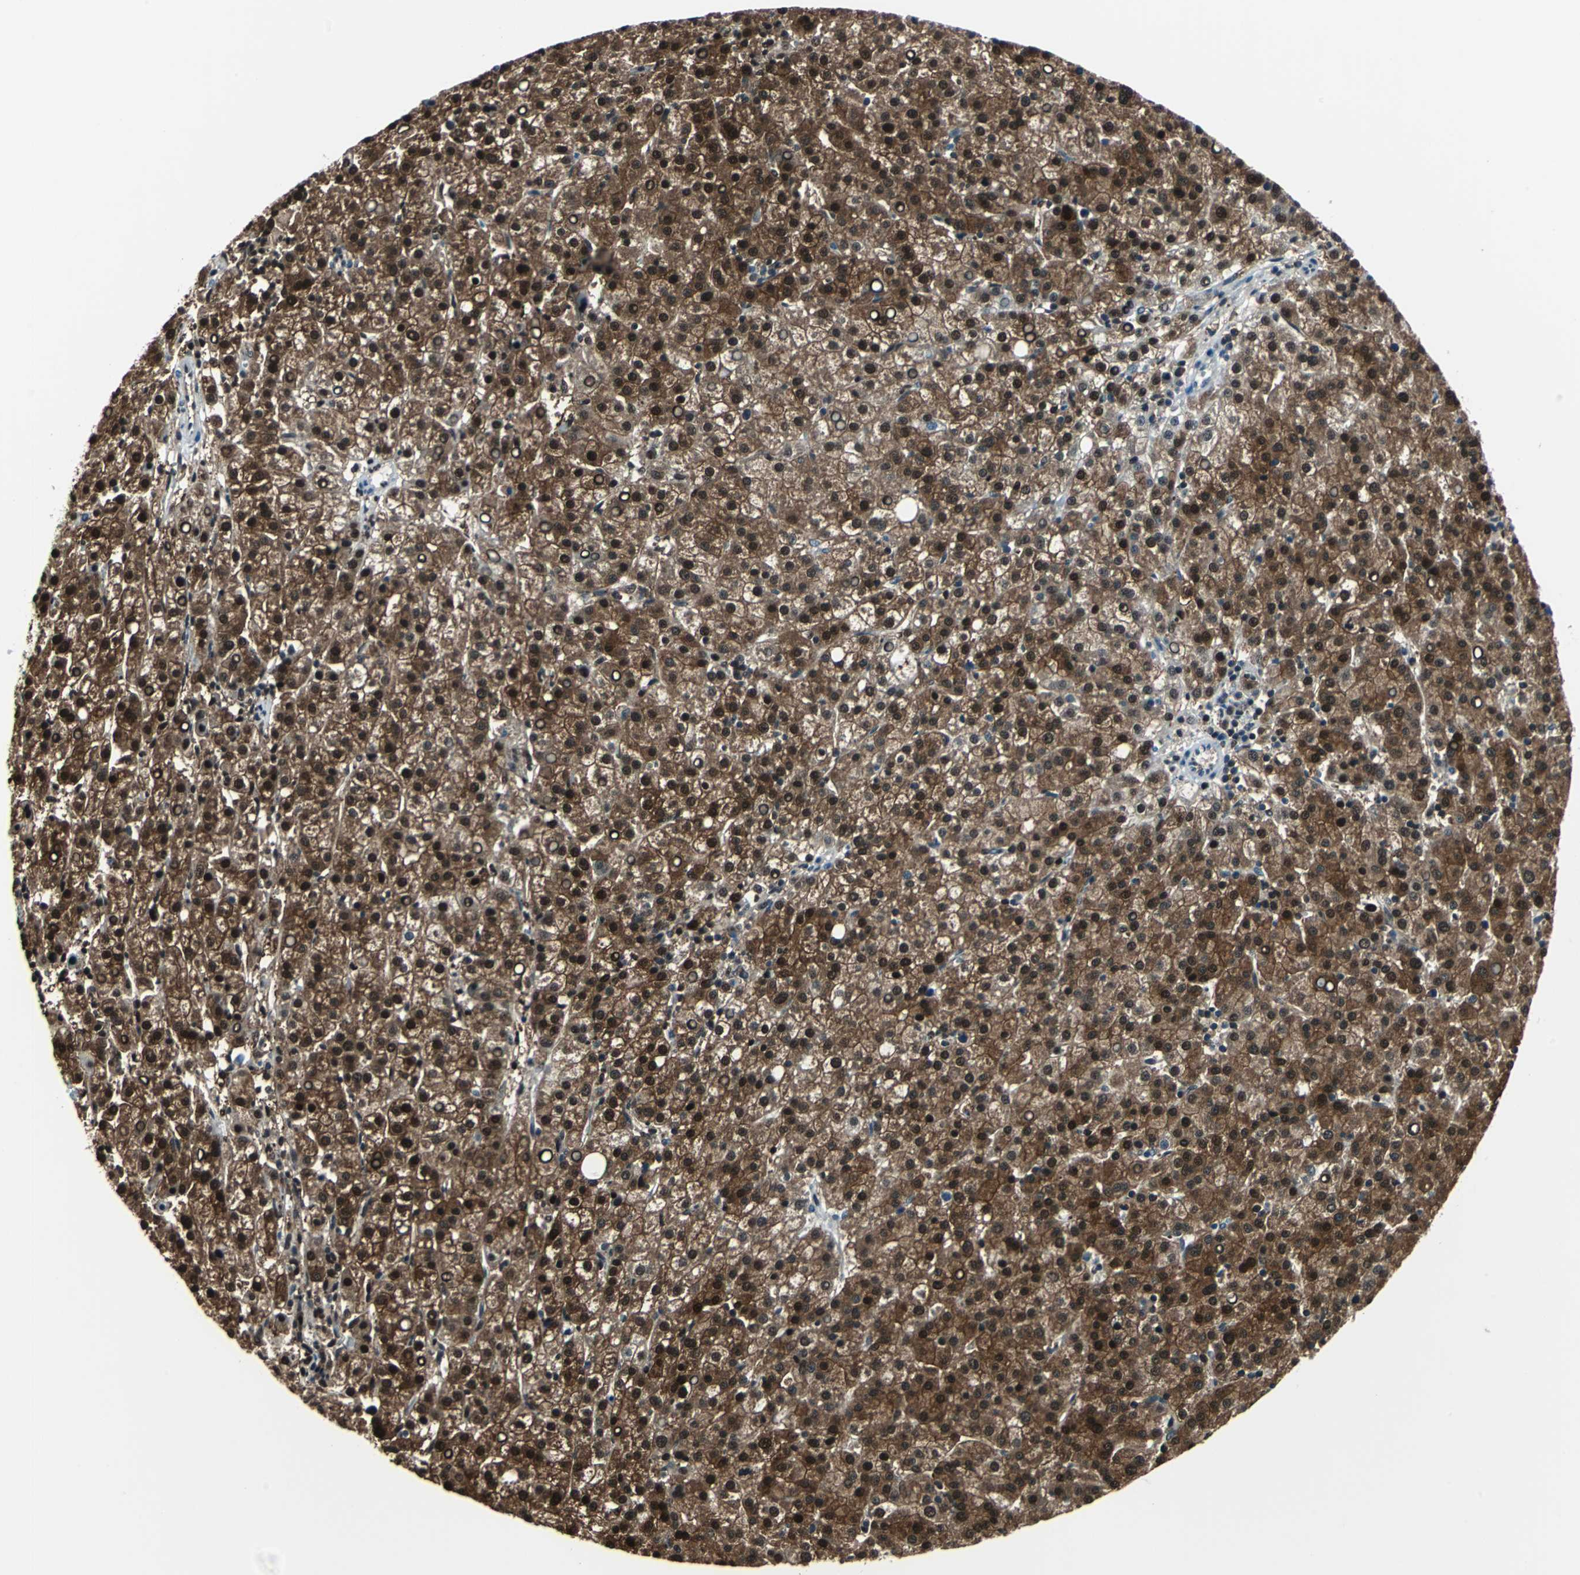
{"staining": {"intensity": "strong", "quantity": ">75%", "location": "cytoplasmic/membranous,nuclear"}, "tissue": "liver cancer", "cell_type": "Tumor cells", "image_type": "cancer", "snomed": [{"axis": "morphology", "description": "Carcinoma, Hepatocellular, NOS"}, {"axis": "topography", "description": "Liver"}], "caption": "A brown stain highlights strong cytoplasmic/membranous and nuclear staining of a protein in human hepatocellular carcinoma (liver) tumor cells.", "gene": "PSME1", "patient": {"sex": "female", "age": 58}}